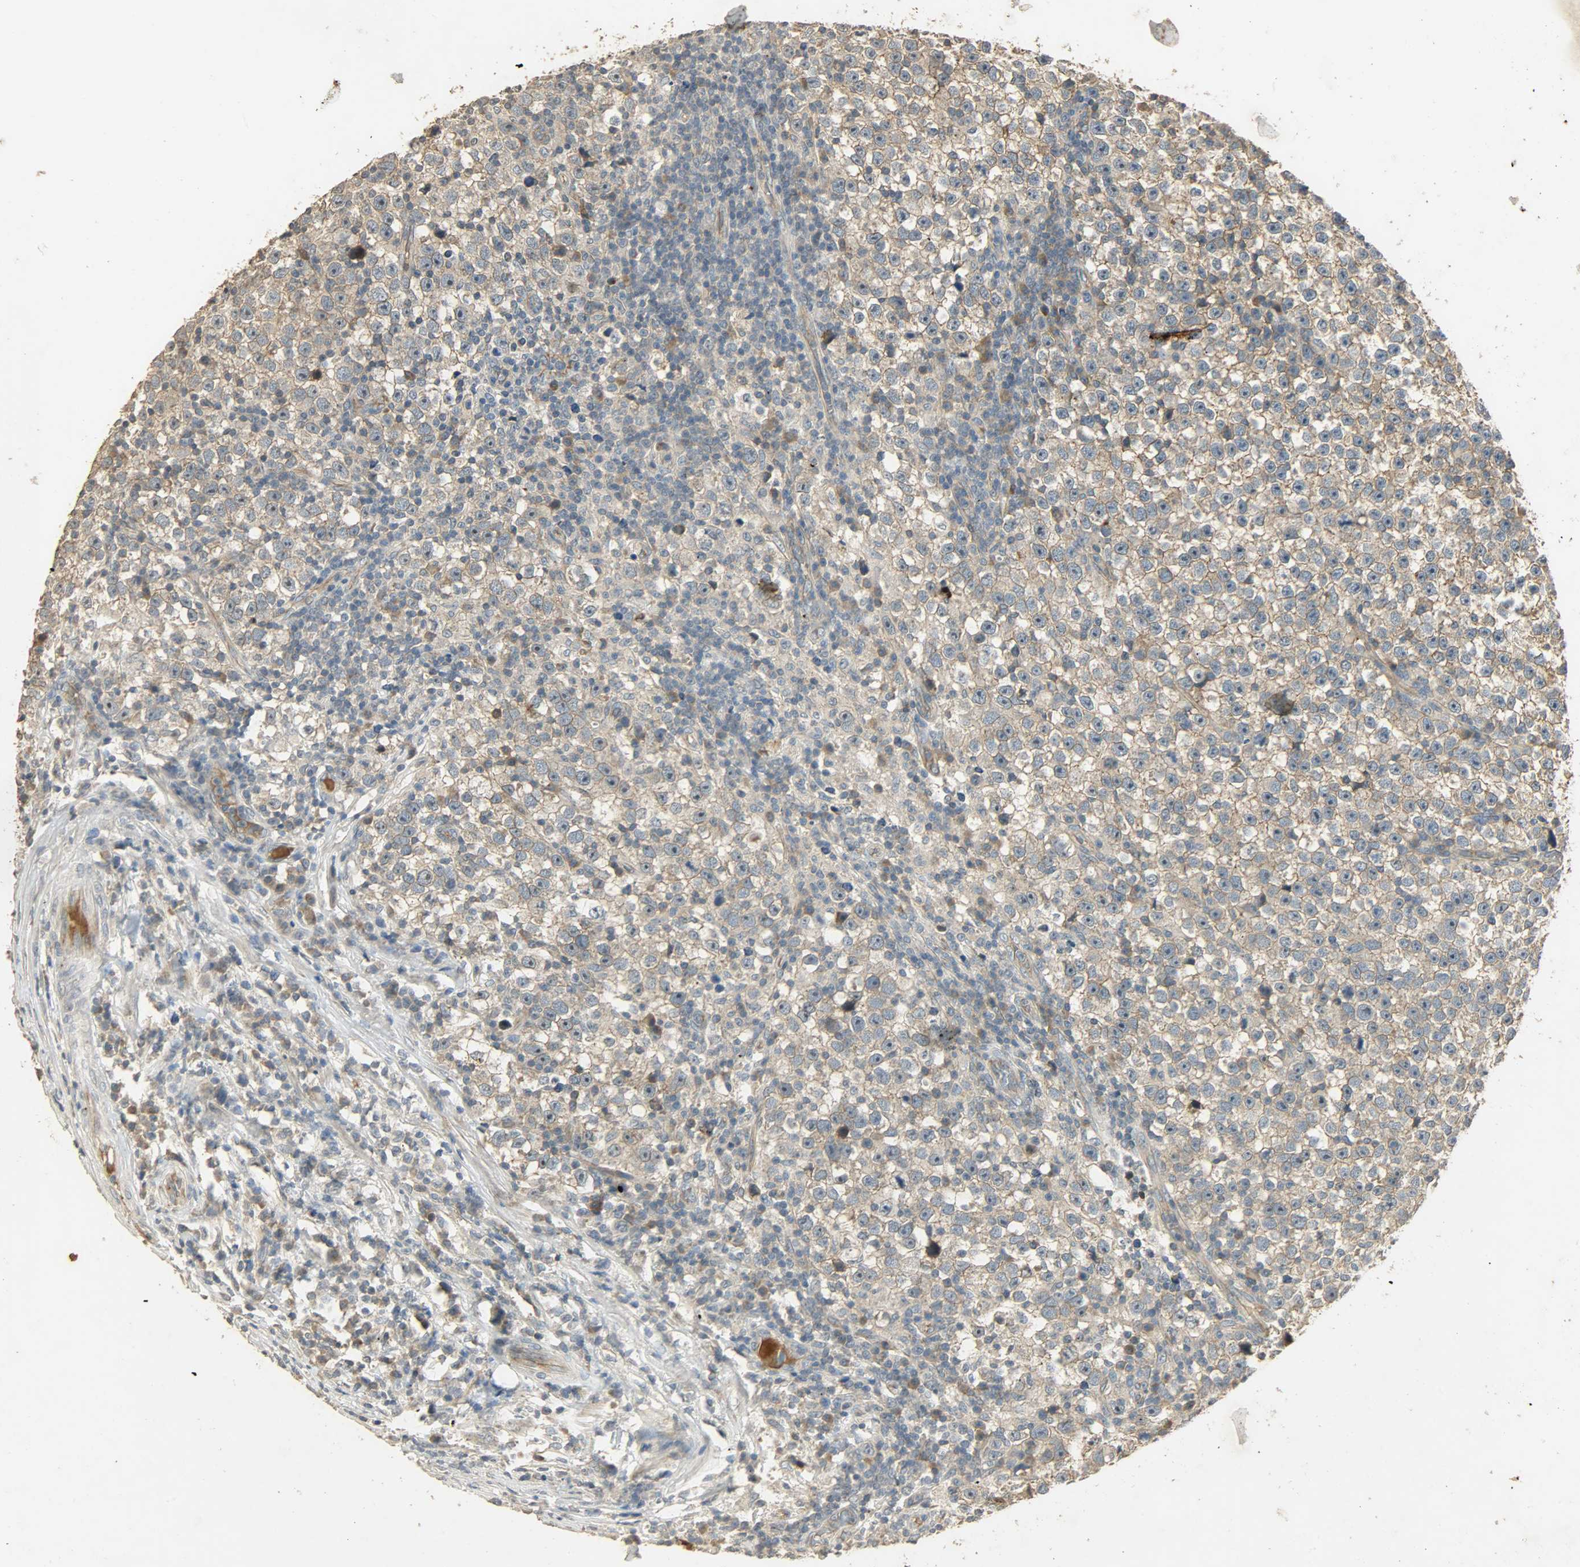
{"staining": {"intensity": "weak", "quantity": ">75%", "location": "cytoplasmic/membranous"}, "tissue": "testis cancer", "cell_type": "Tumor cells", "image_type": "cancer", "snomed": [{"axis": "morphology", "description": "Seminoma, NOS"}, {"axis": "topography", "description": "Testis"}], "caption": "DAB immunohistochemical staining of human seminoma (testis) displays weak cytoplasmic/membranous protein positivity in approximately >75% of tumor cells. The staining was performed using DAB (3,3'-diaminobenzidine), with brown indicating positive protein expression. Nuclei are stained blue with hematoxylin.", "gene": "ATP2B1", "patient": {"sex": "male", "age": 43}}